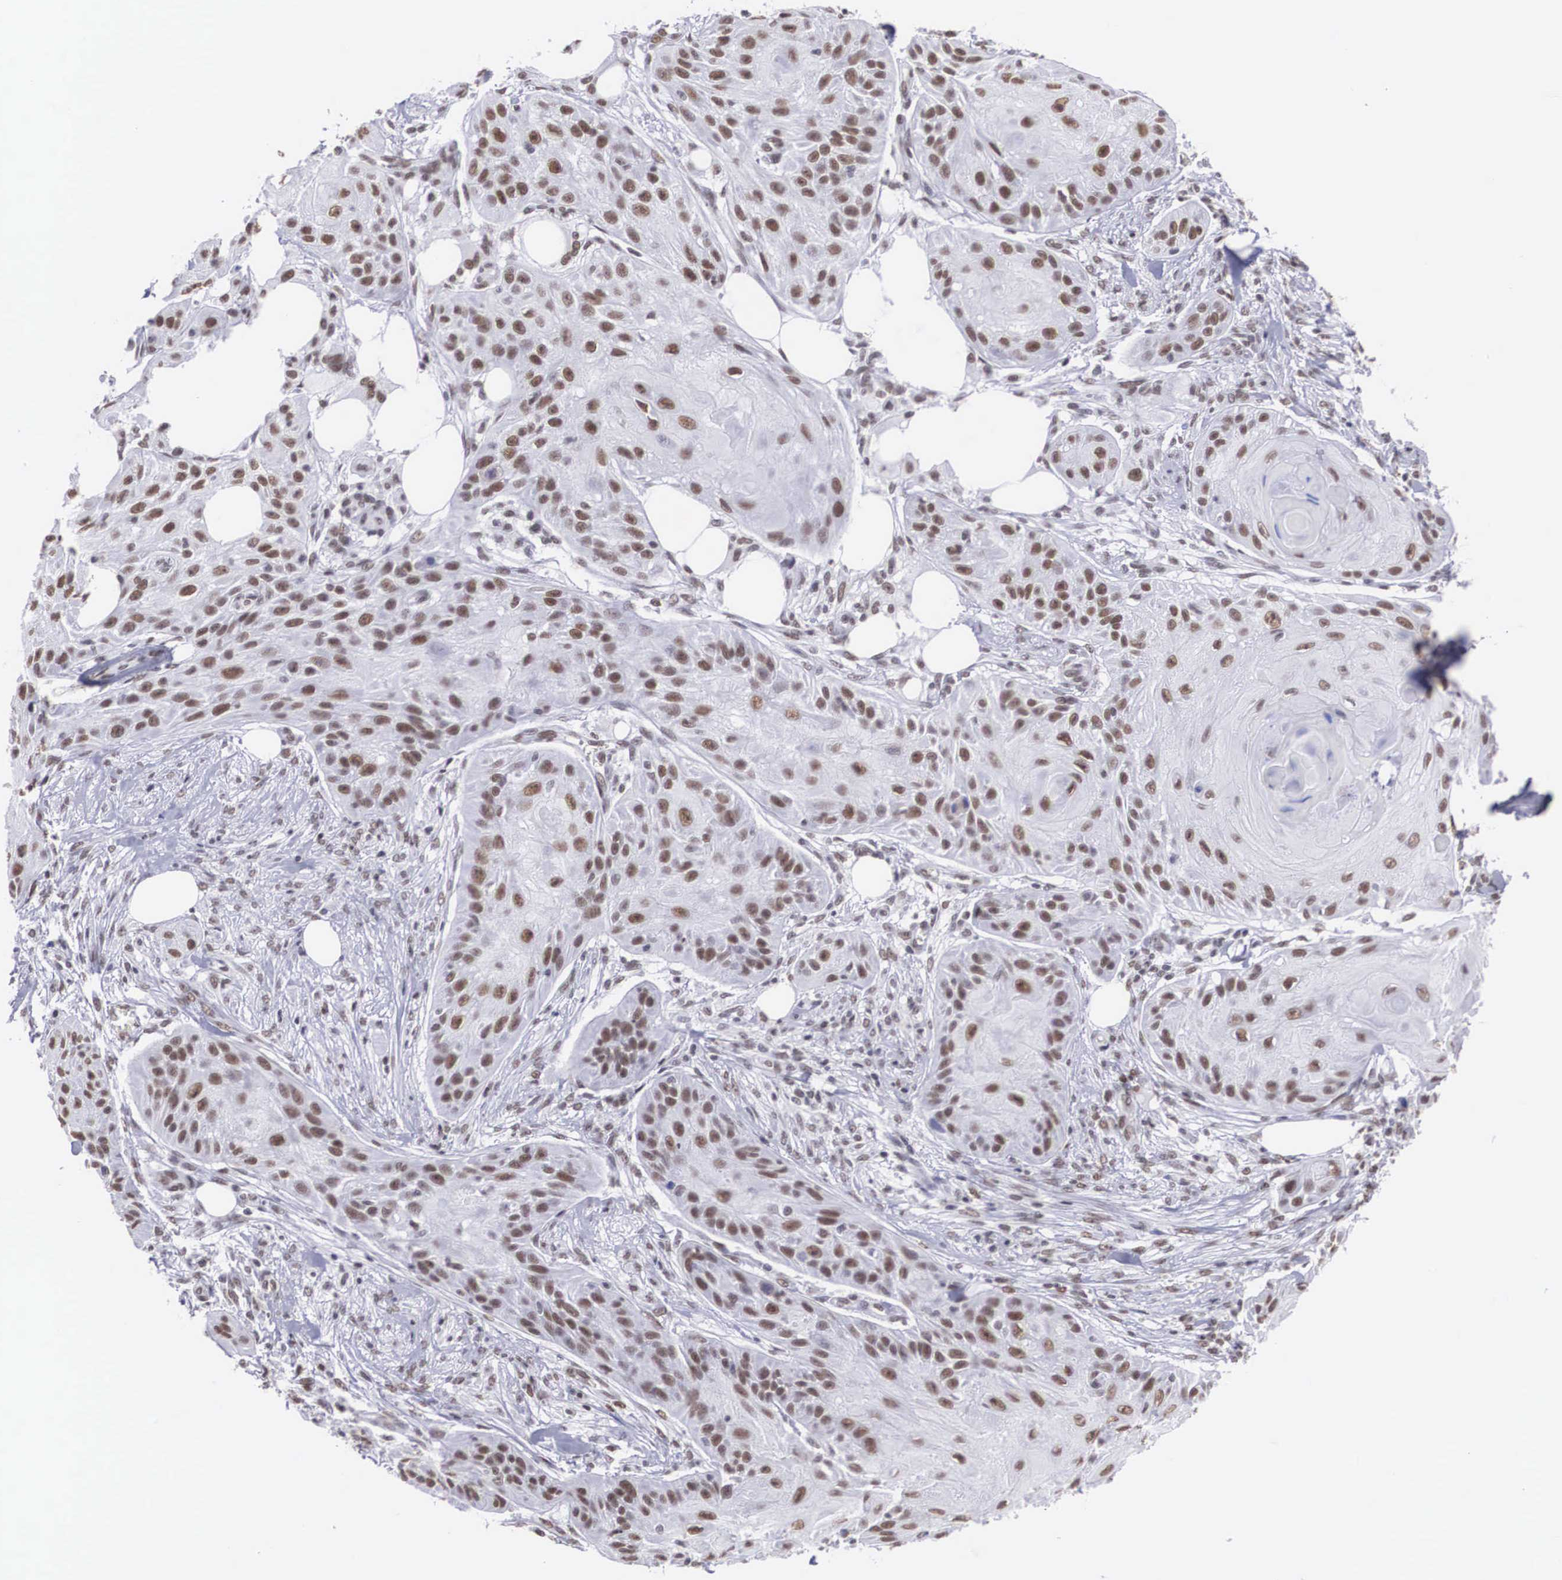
{"staining": {"intensity": "weak", "quantity": "25%-75%", "location": "nuclear"}, "tissue": "skin cancer", "cell_type": "Tumor cells", "image_type": "cancer", "snomed": [{"axis": "morphology", "description": "Squamous cell carcinoma, NOS"}, {"axis": "topography", "description": "Skin"}], "caption": "Skin cancer (squamous cell carcinoma) was stained to show a protein in brown. There is low levels of weak nuclear expression in about 25%-75% of tumor cells.", "gene": "CSTF2", "patient": {"sex": "female", "age": 88}}